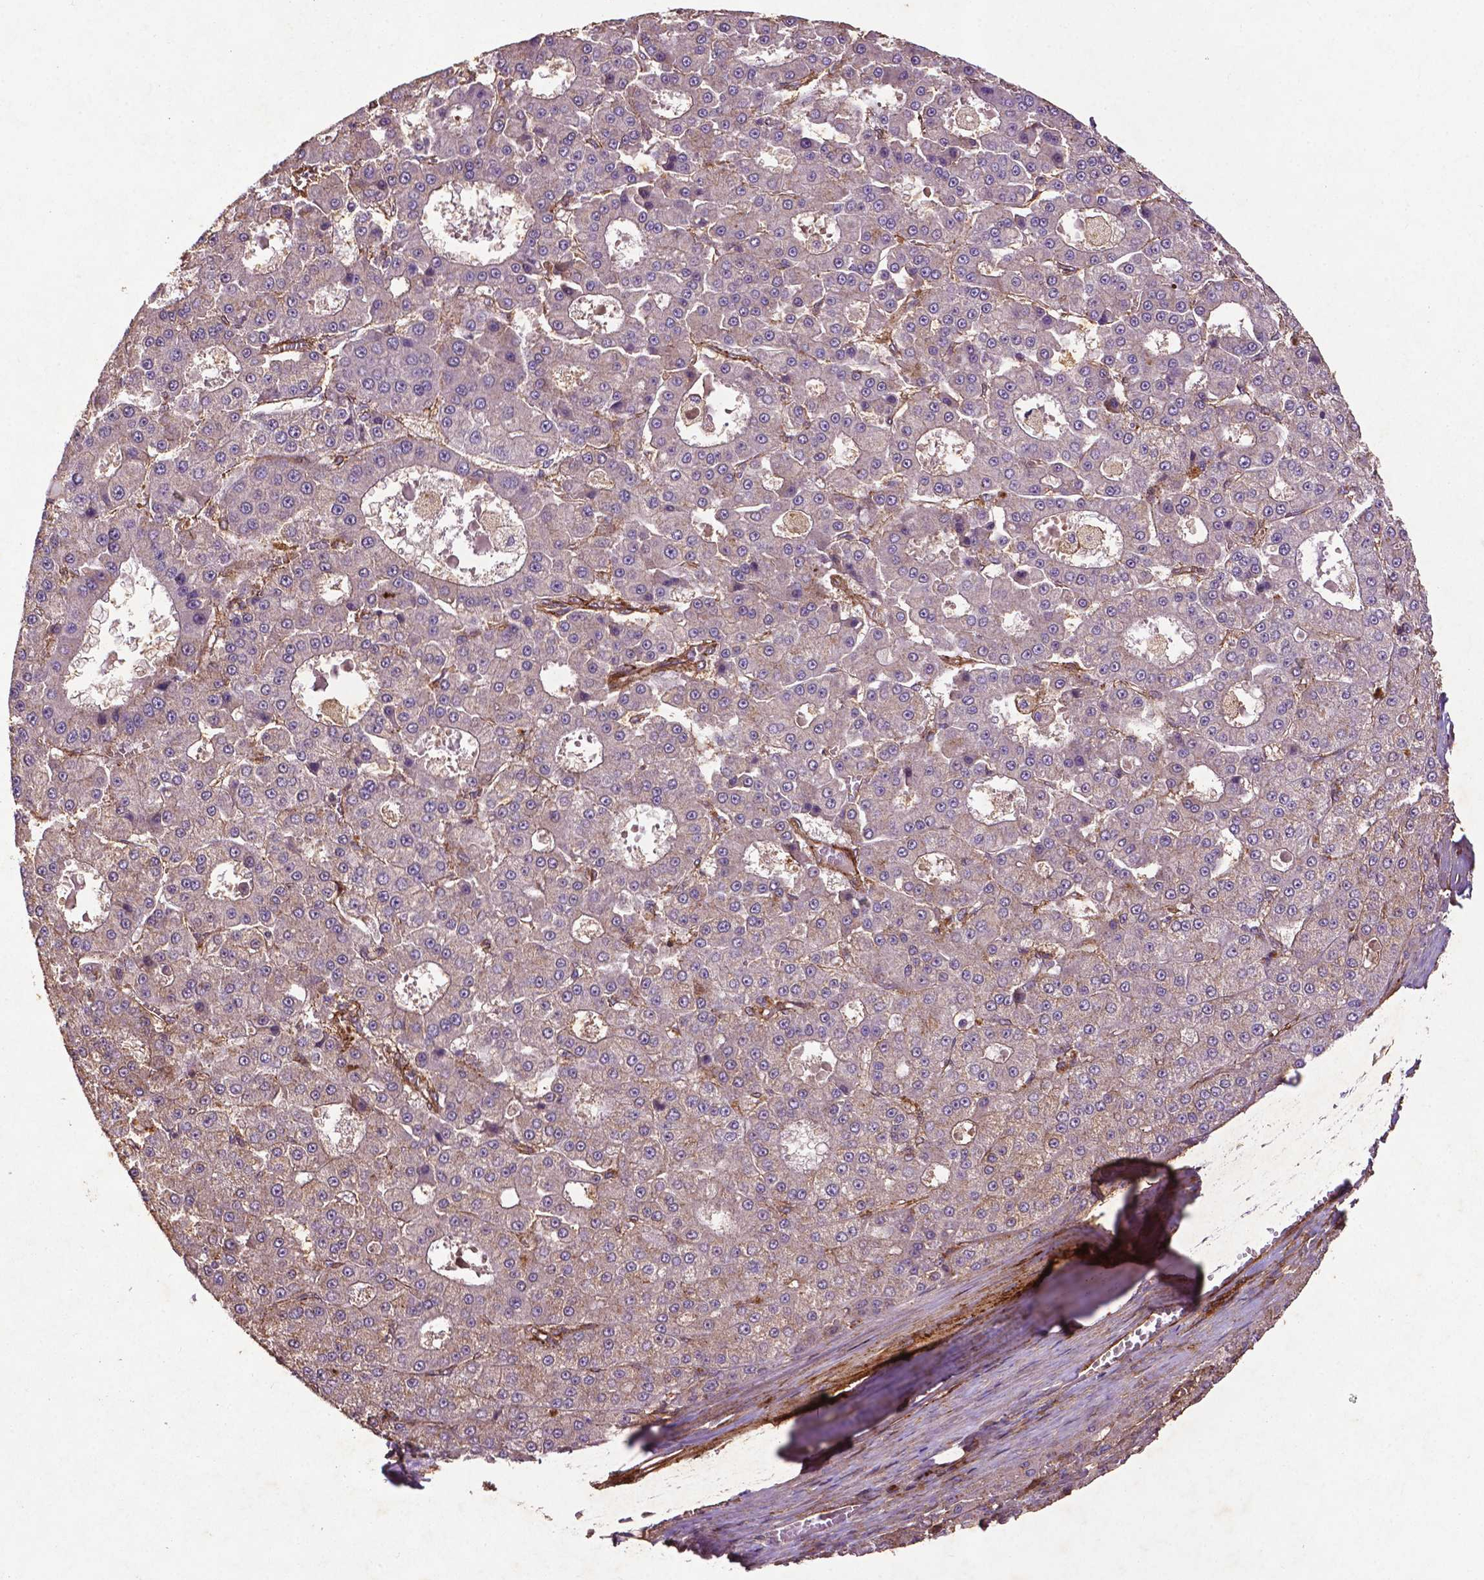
{"staining": {"intensity": "negative", "quantity": "none", "location": "none"}, "tissue": "liver cancer", "cell_type": "Tumor cells", "image_type": "cancer", "snomed": [{"axis": "morphology", "description": "Carcinoma, Hepatocellular, NOS"}, {"axis": "topography", "description": "Liver"}], "caption": "Immunohistochemical staining of liver cancer reveals no significant staining in tumor cells.", "gene": "RRAS", "patient": {"sex": "male", "age": 70}}